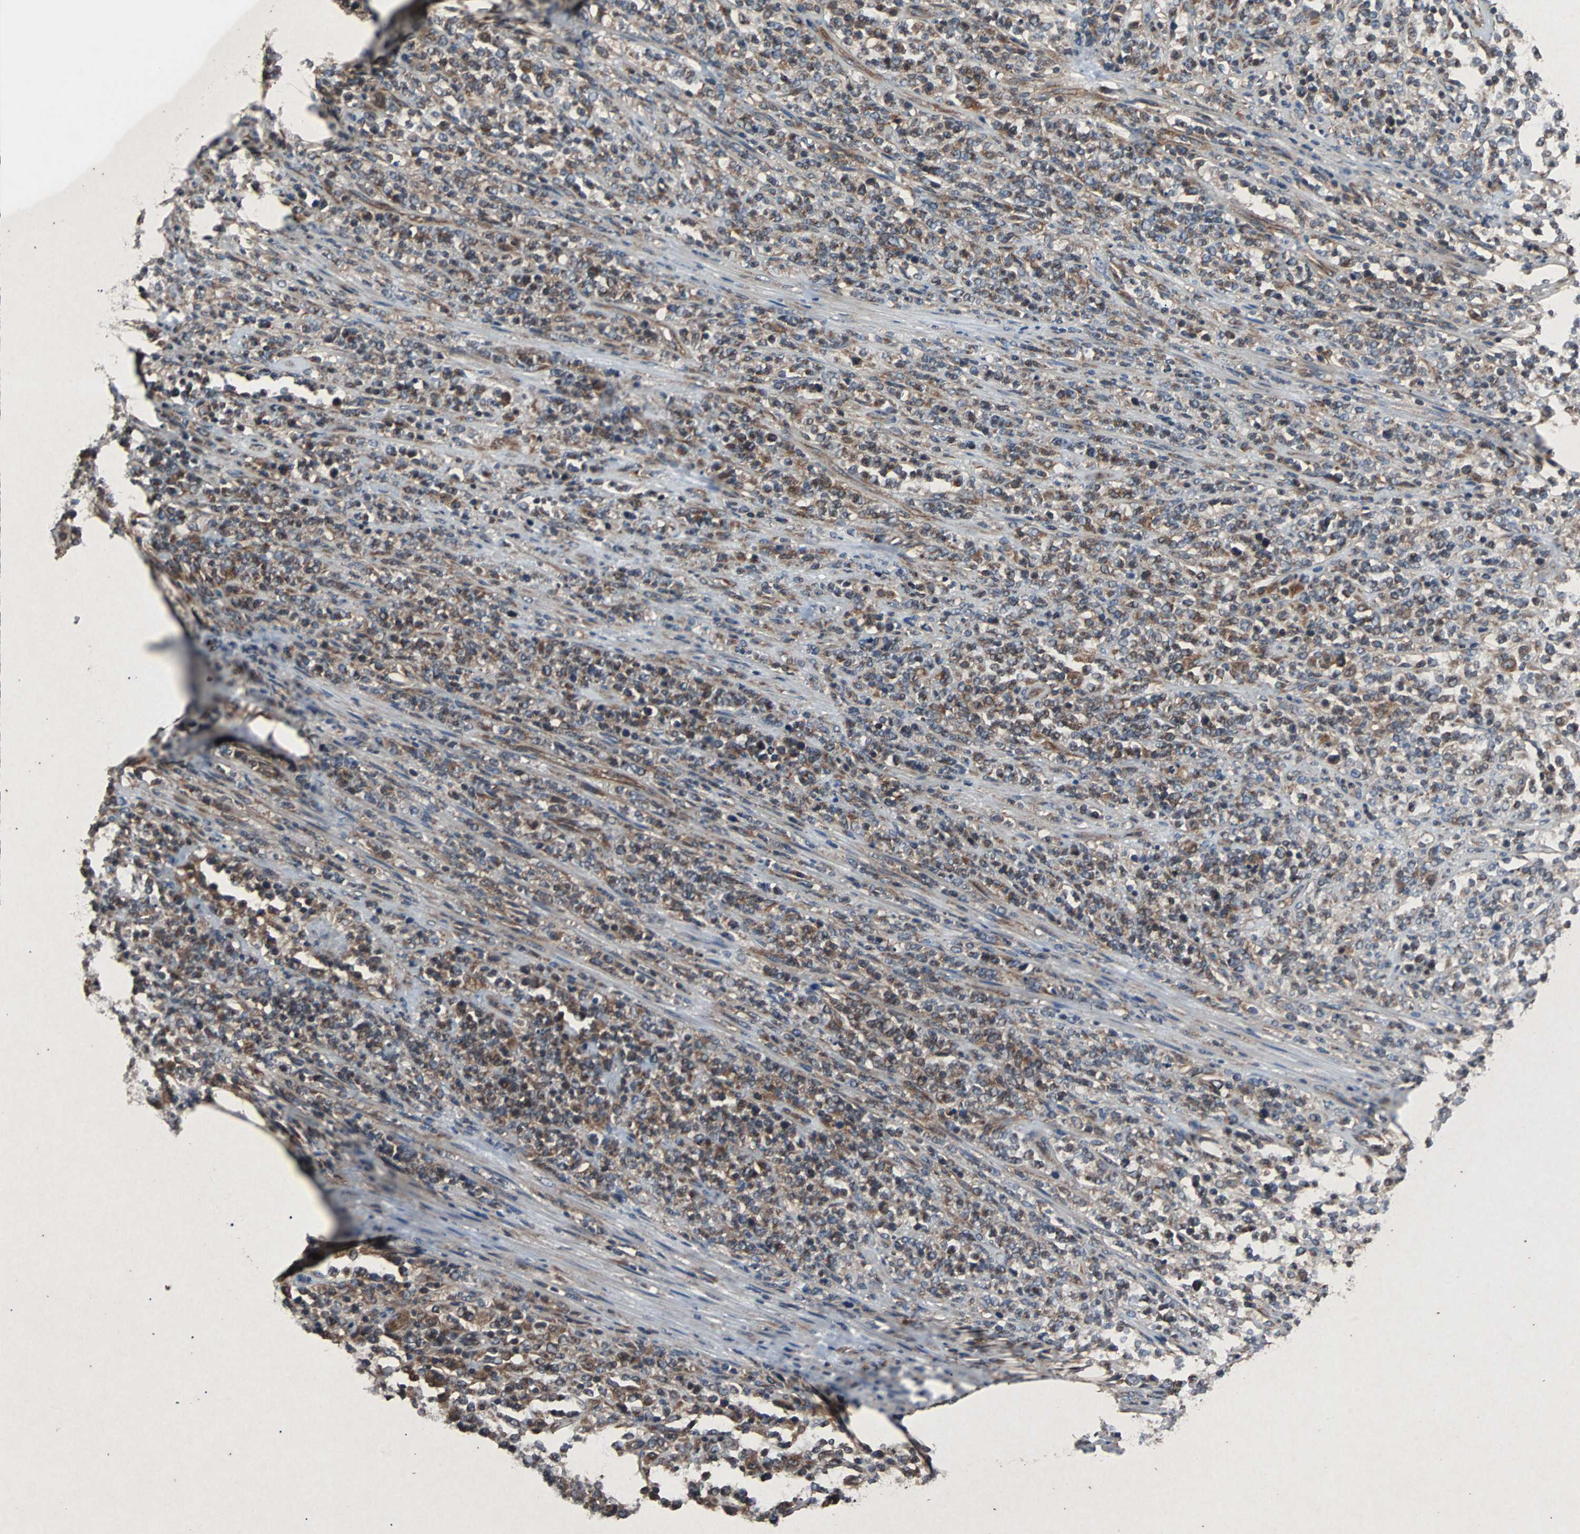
{"staining": {"intensity": "moderate", "quantity": "25%-75%", "location": "cytoplasmic/membranous"}, "tissue": "lymphoma", "cell_type": "Tumor cells", "image_type": "cancer", "snomed": [{"axis": "morphology", "description": "Malignant lymphoma, non-Hodgkin's type, High grade"}, {"axis": "topography", "description": "Soft tissue"}], "caption": "IHC image of neoplastic tissue: human malignant lymphoma, non-Hodgkin's type (high-grade) stained using IHC reveals medium levels of moderate protein expression localized specifically in the cytoplasmic/membranous of tumor cells, appearing as a cytoplasmic/membranous brown color.", "gene": "ACTR3", "patient": {"sex": "male", "age": 18}}